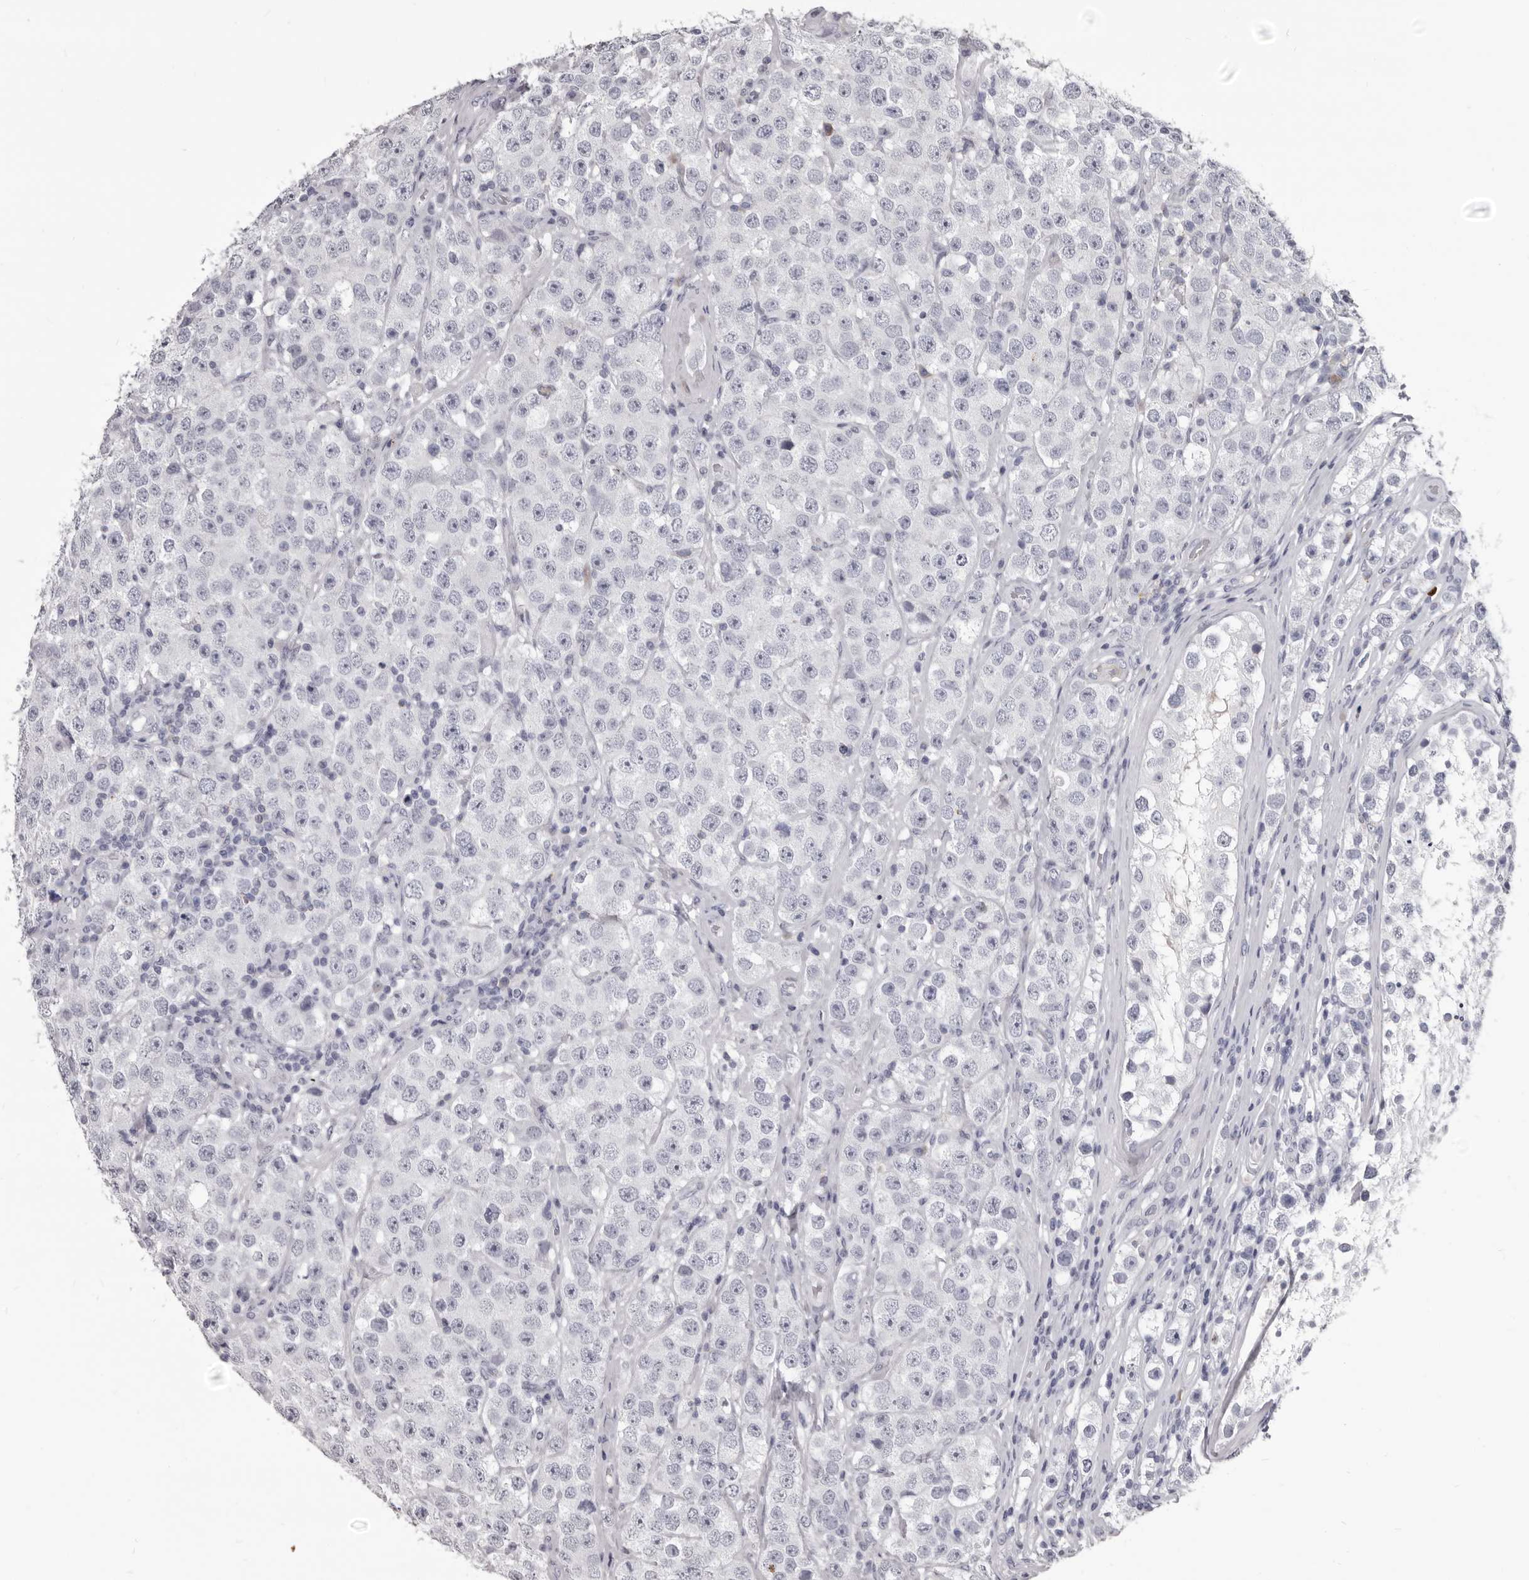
{"staining": {"intensity": "negative", "quantity": "none", "location": "none"}, "tissue": "testis cancer", "cell_type": "Tumor cells", "image_type": "cancer", "snomed": [{"axis": "morphology", "description": "Seminoma, NOS"}, {"axis": "morphology", "description": "Carcinoma, Embryonal, NOS"}, {"axis": "topography", "description": "Testis"}], "caption": "Immunohistochemistry (IHC) image of neoplastic tissue: testis seminoma stained with DAB exhibits no significant protein staining in tumor cells.", "gene": "GZMH", "patient": {"sex": "male", "age": 28}}